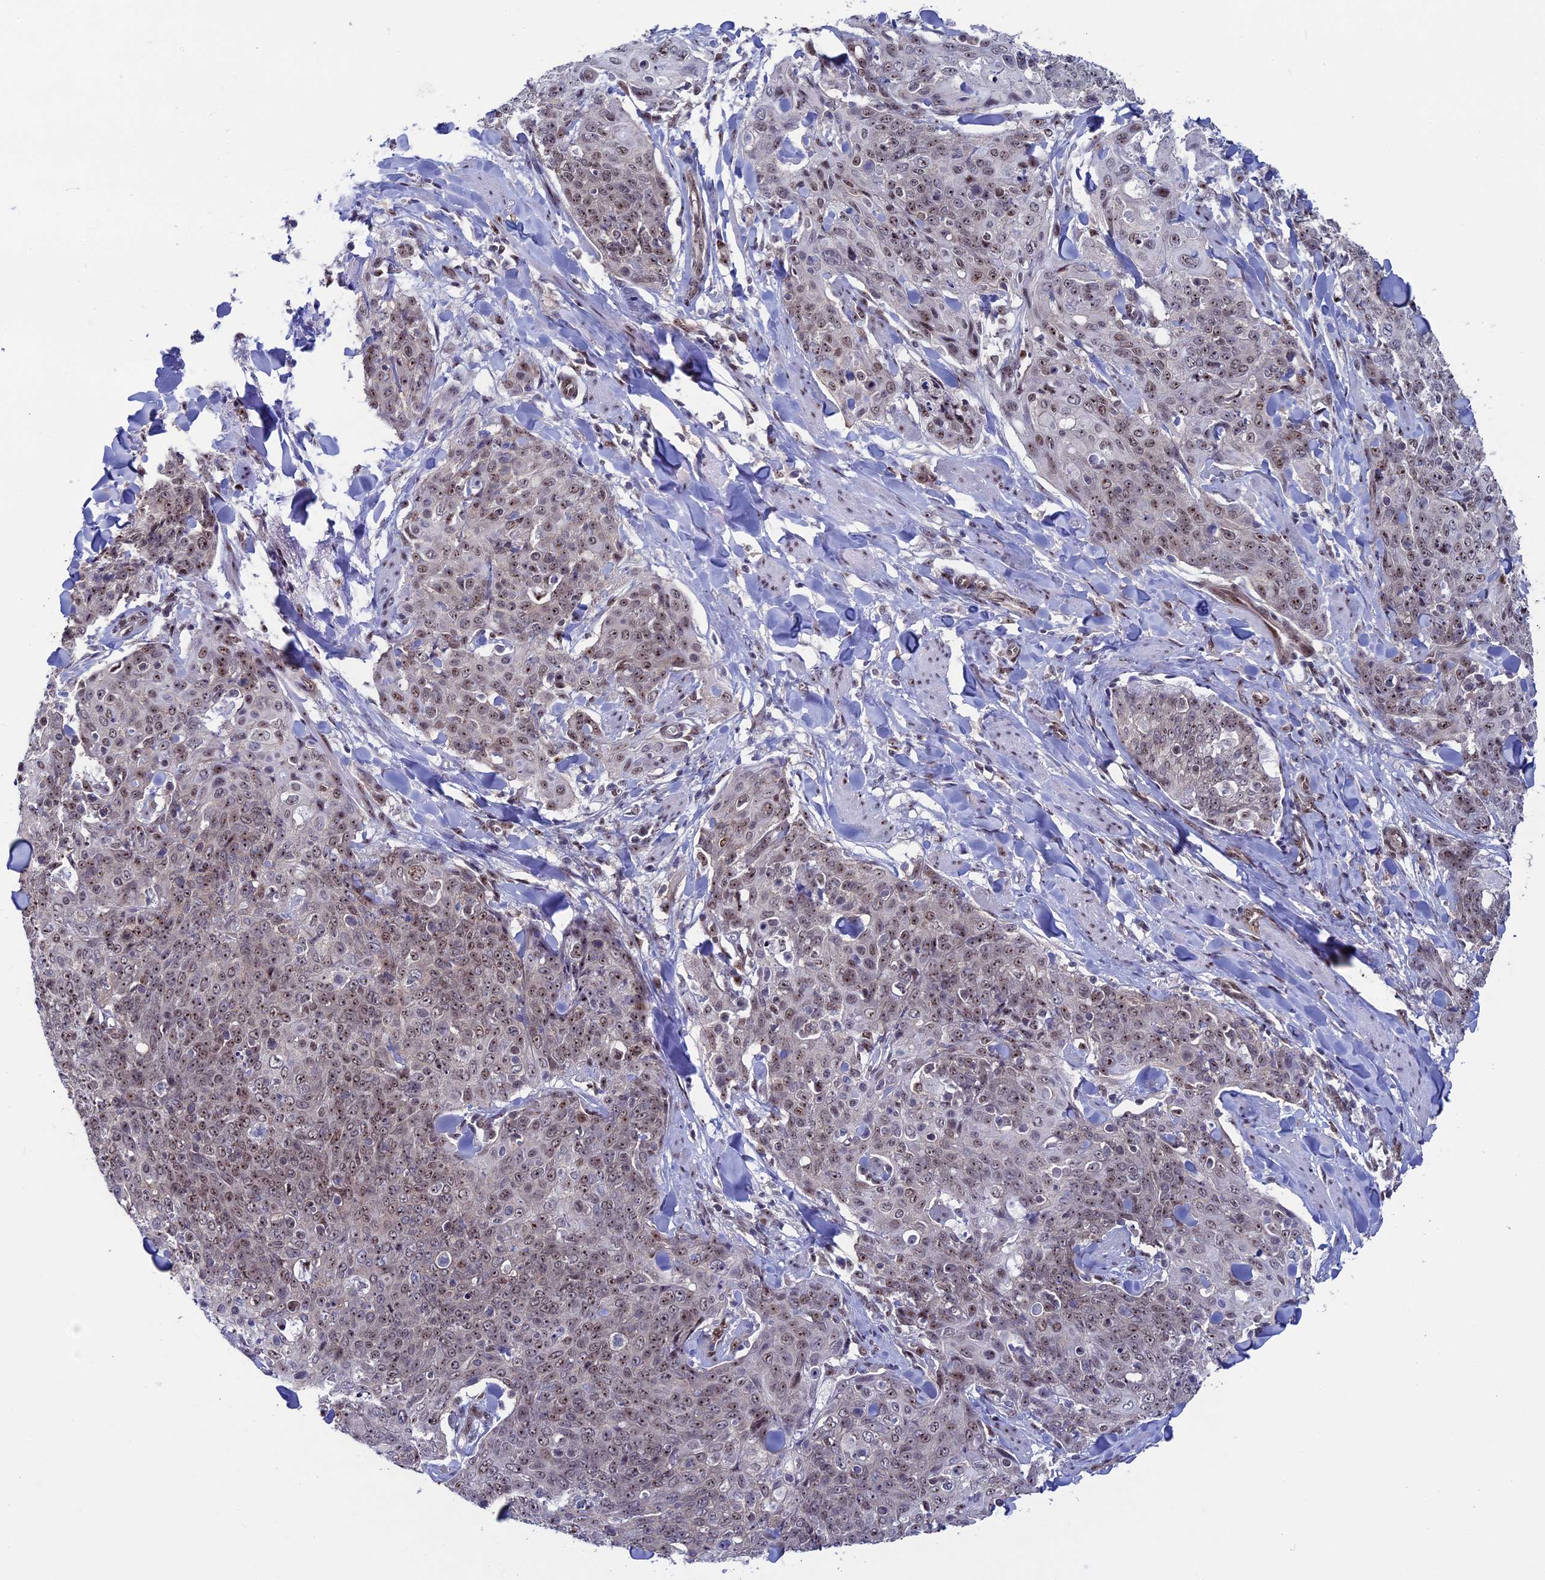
{"staining": {"intensity": "weak", "quantity": ">75%", "location": "nuclear"}, "tissue": "skin cancer", "cell_type": "Tumor cells", "image_type": "cancer", "snomed": [{"axis": "morphology", "description": "Squamous cell carcinoma, NOS"}, {"axis": "topography", "description": "Skin"}, {"axis": "topography", "description": "Vulva"}], "caption": "Weak nuclear staining for a protein is present in approximately >75% of tumor cells of skin squamous cell carcinoma using immunohistochemistry (IHC).", "gene": "CCDC86", "patient": {"sex": "female", "age": 85}}